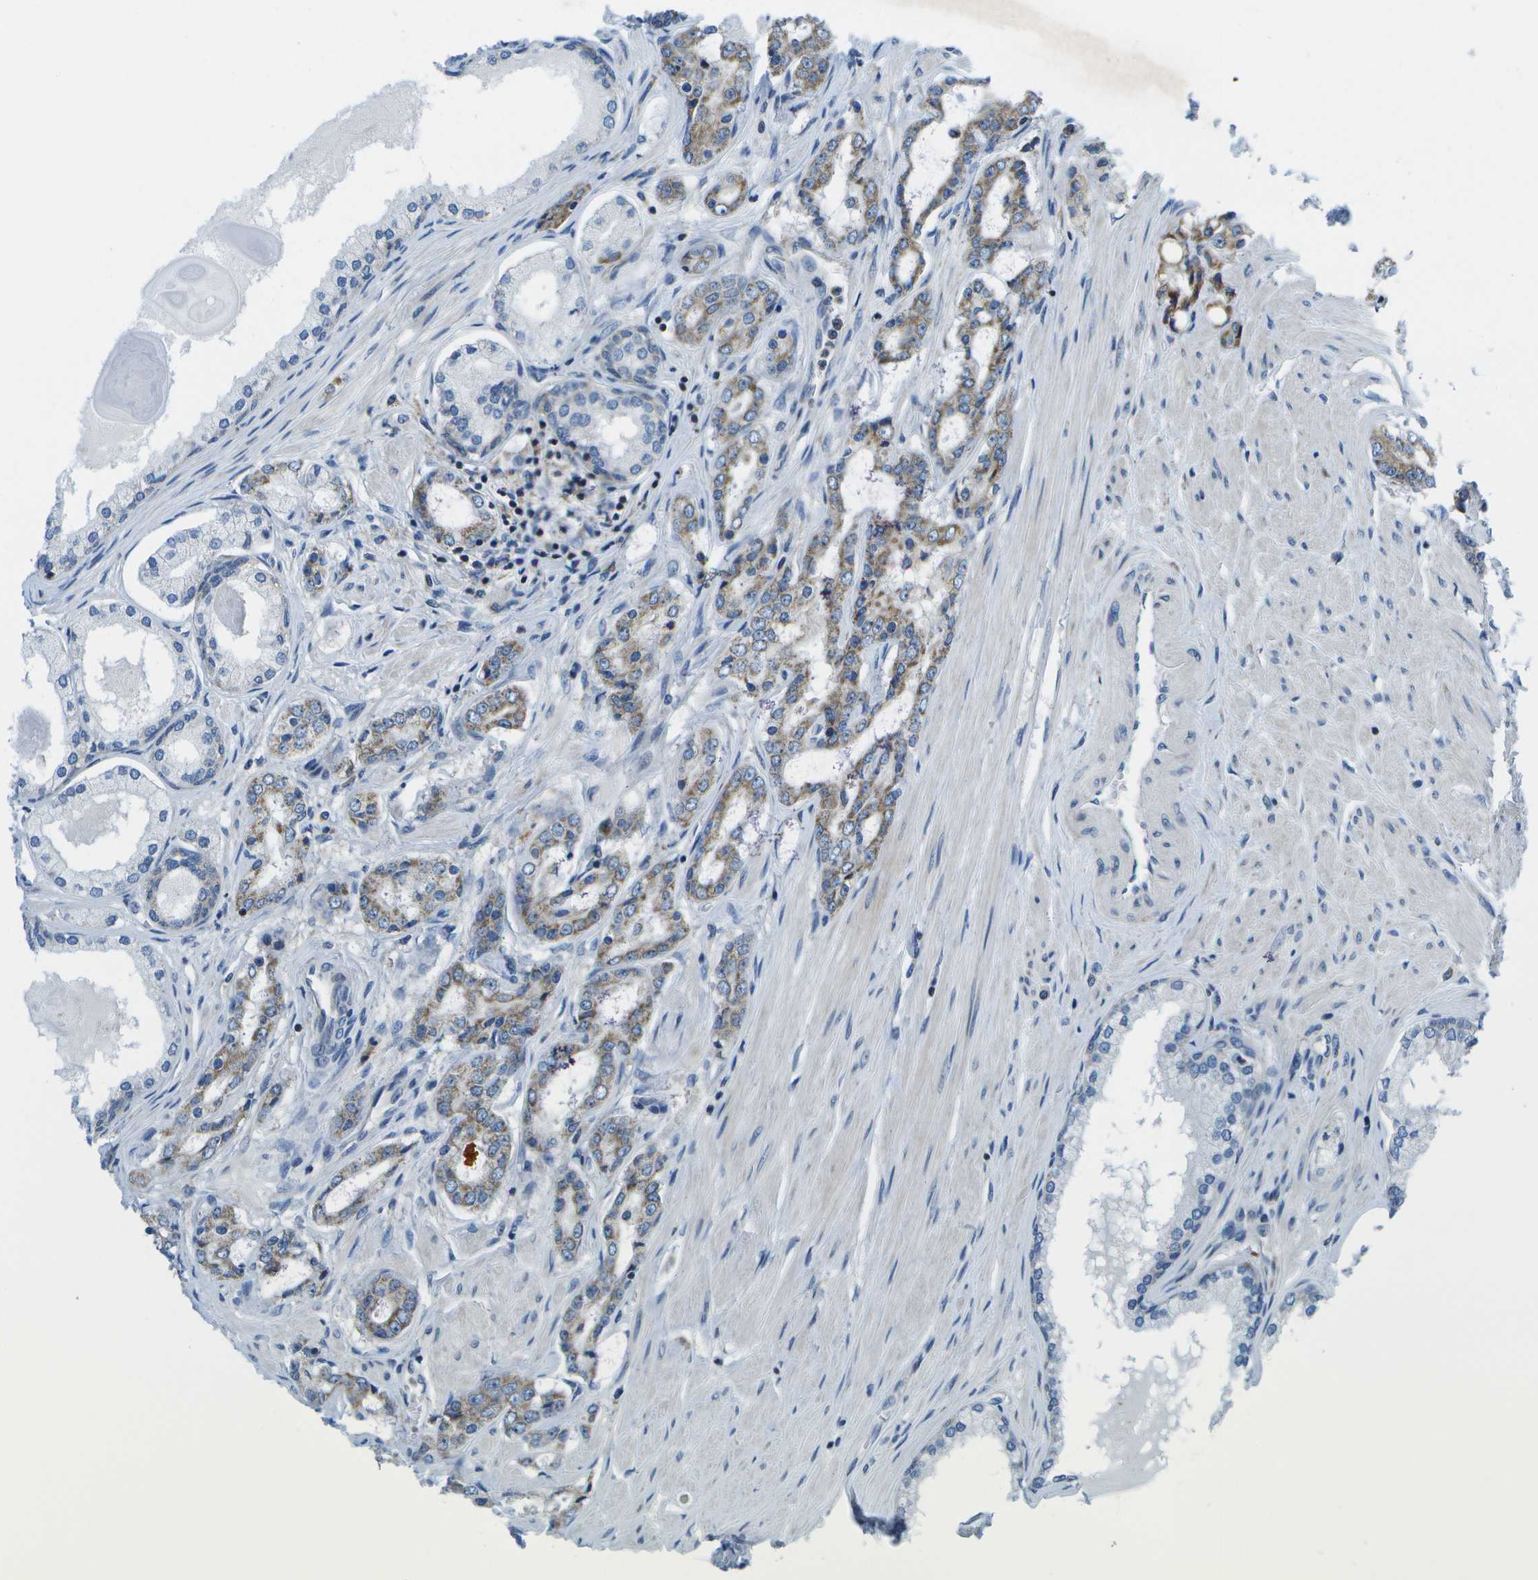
{"staining": {"intensity": "moderate", "quantity": "<25%", "location": "cytoplasmic/membranous"}, "tissue": "prostate cancer", "cell_type": "Tumor cells", "image_type": "cancer", "snomed": [{"axis": "morphology", "description": "Adenocarcinoma, Low grade"}, {"axis": "topography", "description": "Prostate"}], "caption": "This micrograph displays immunohistochemistry staining of prostate adenocarcinoma (low-grade), with low moderate cytoplasmic/membranous staining in approximately <25% of tumor cells.", "gene": "GDF5", "patient": {"sex": "male", "age": 63}}